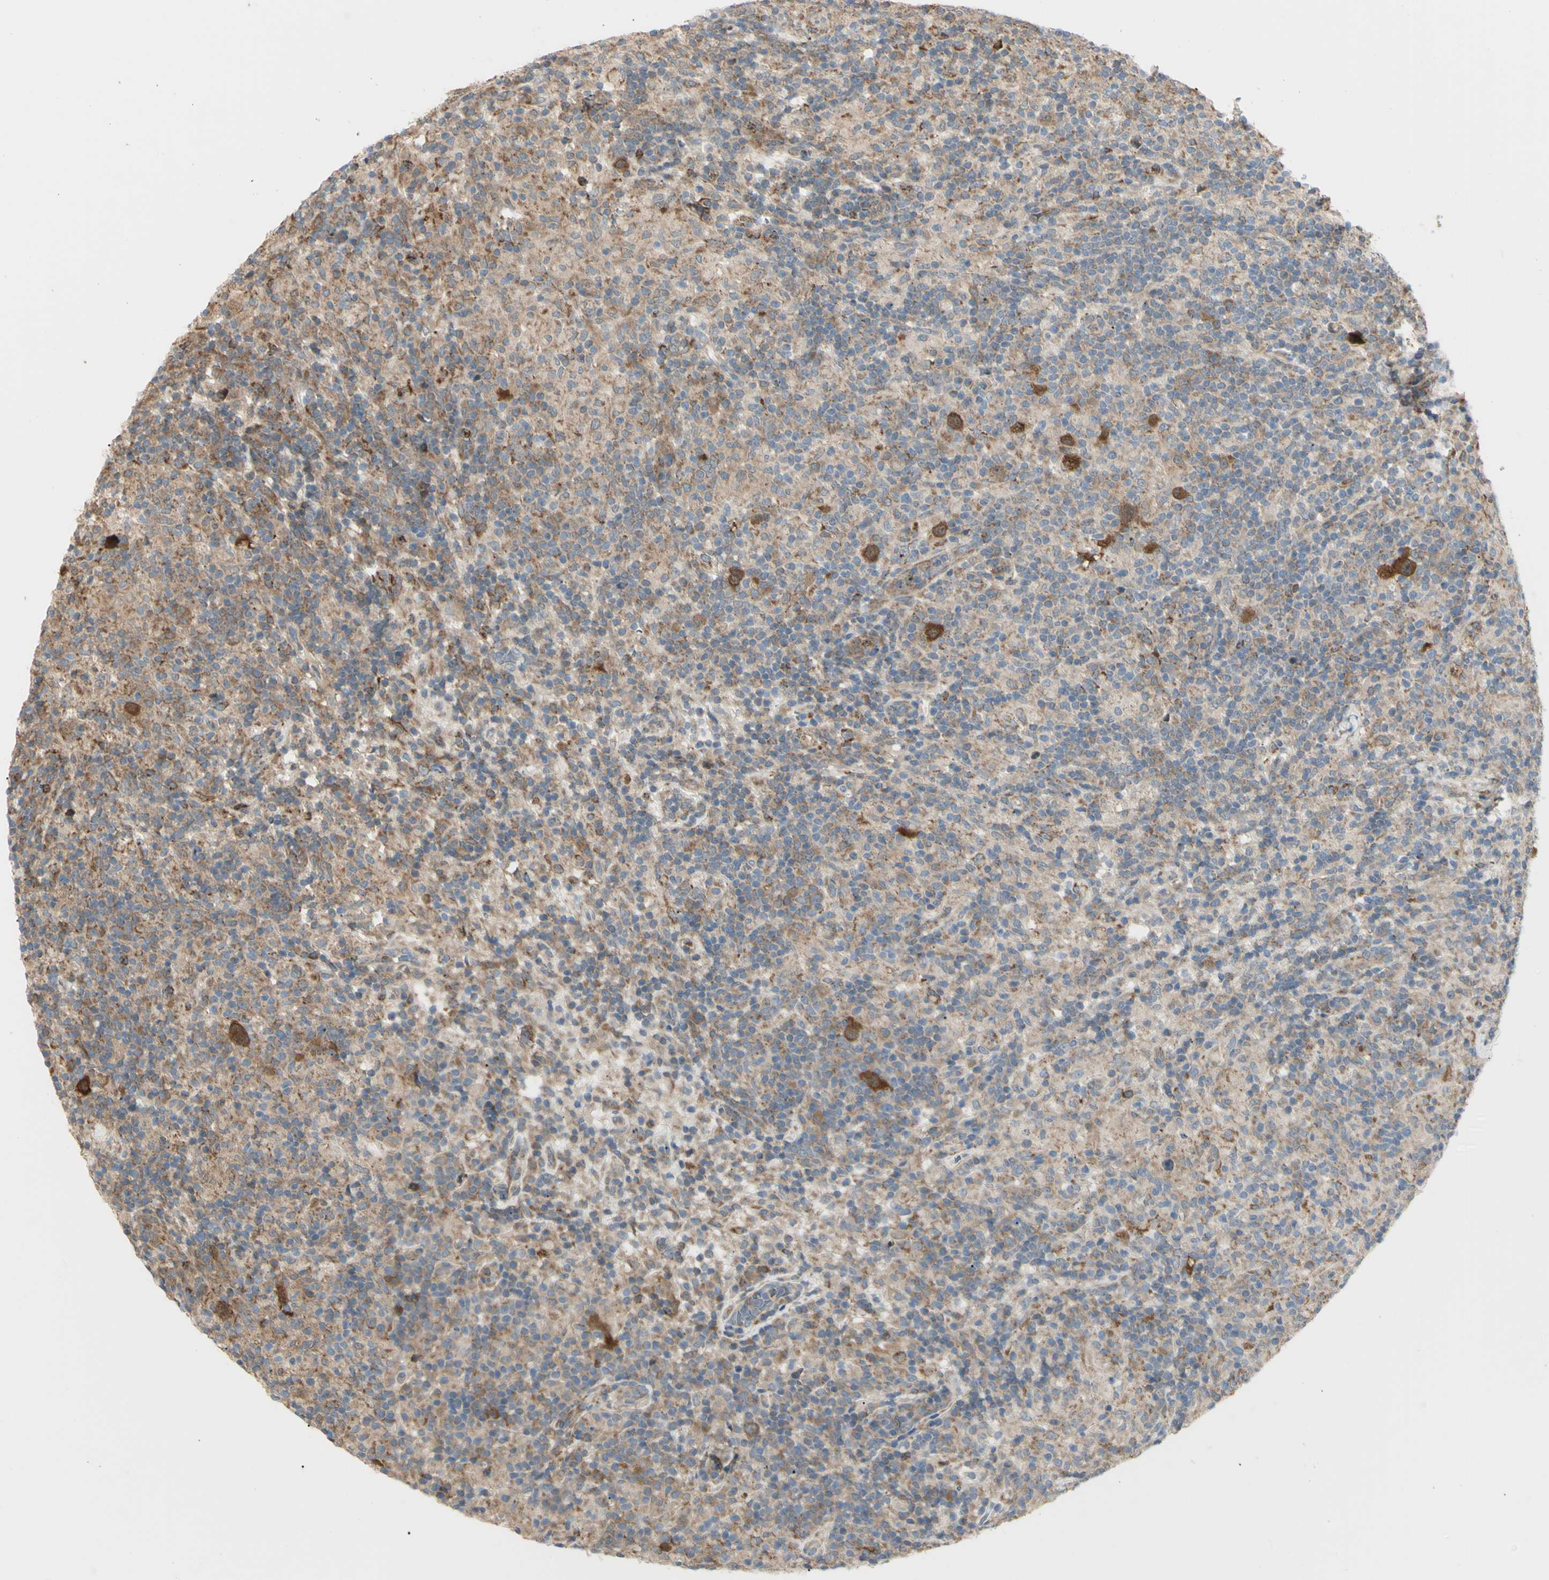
{"staining": {"intensity": "strong", "quantity": ">75%", "location": "cytoplasmic/membranous"}, "tissue": "lymphoma", "cell_type": "Tumor cells", "image_type": "cancer", "snomed": [{"axis": "morphology", "description": "Hodgkin's disease, NOS"}, {"axis": "topography", "description": "Lymph node"}], "caption": "Protein analysis of Hodgkin's disease tissue demonstrates strong cytoplasmic/membranous positivity in about >75% of tumor cells.", "gene": "EIF5A", "patient": {"sex": "male", "age": 70}}